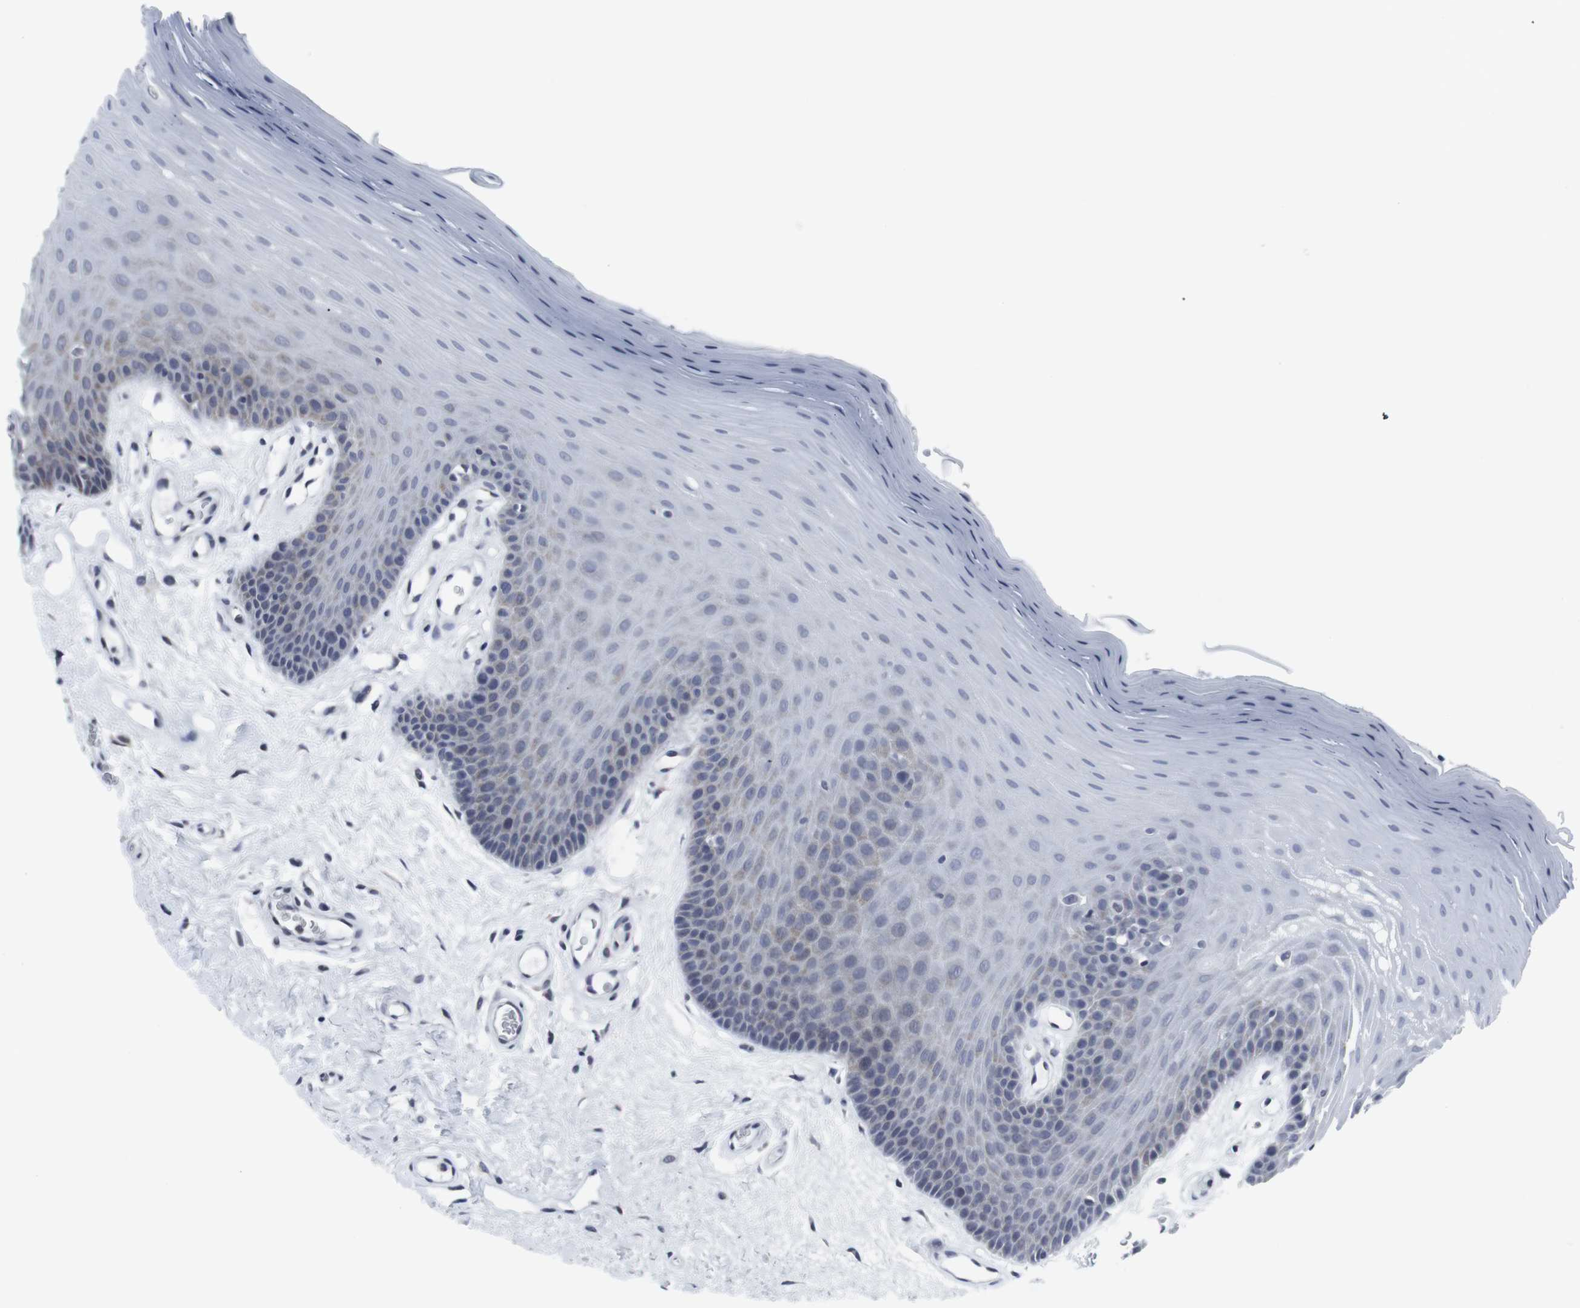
{"staining": {"intensity": "negative", "quantity": "none", "location": "none"}, "tissue": "oral mucosa", "cell_type": "Squamous epithelial cells", "image_type": "normal", "snomed": [{"axis": "morphology", "description": "Normal tissue, NOS"}, {"axis": "morphology", "description": "Squamous cell carcinoma, NOS"}, {"axis": "topography", "description": "Skeletal muscle"}, {"axis": "topography", "description": "Adipose tissue"}, {"axis": "topography", "description": "Vascular tissue"}, {"axis": "topography", "description": "Oral tissue"}, {"axis": "topography", "description": "Peripheral nerve tissue"}, {"axis": "topography", "description": "Head-Neck"}], "caption": "Immunohistochemistry (IHC) image of unremarkable oral mucosa: oral mucosa stained with DAB exhibits no significant protein expression in squamous epithelial cells. (DAB (3,3'-diaminobenzidine) immunohistochemistry visualized using brightfield microscopy, high magnification).", "gene": "GEMIN2", "patient": {"sex": "male", "age": 71}}